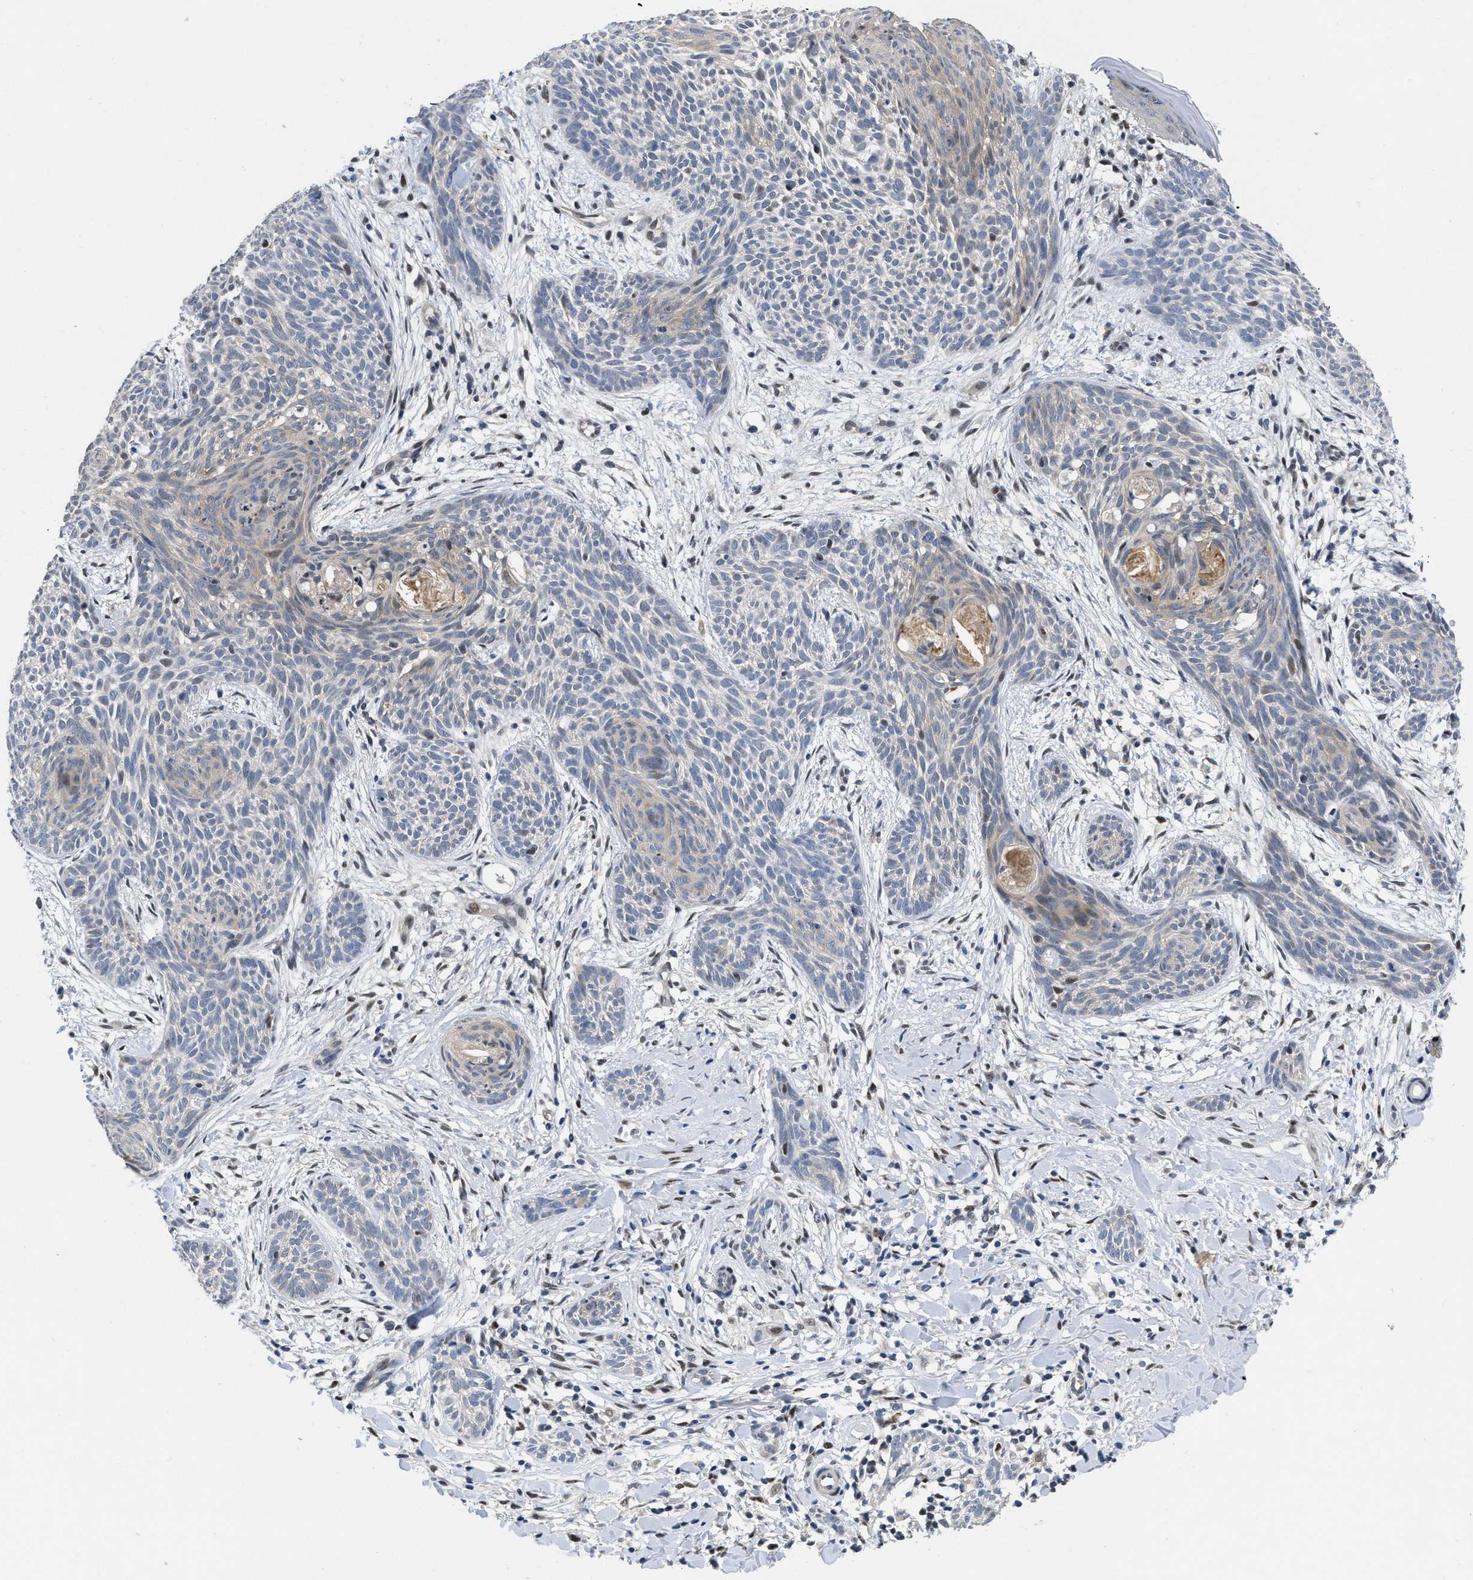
{"staining": {"intensity": "weak", "quantity": "<25%", "location": "cytoplasmic/membranous"}, "tissue": "skin cancer", "cell_type": "Tumor cells", "image_type": "cancer", "snomed": [{"axis": "morphology", "description": "Basal cell carcinoma"}, {"axis": "topography", "description": "Skin"}], "caption": "Immunohistochemistry (IHC) photomicrograph of neoplastic tissue: skin cancer stained with DAB (3,3'-diaminobenzidine) reveals no significant protein staining in tumor cells. The staining was performed using DAB (3,3'-diaminobenzidine) to visualize the protein expression in brown, while the nuclei were stained in blue with hematoxylin (Magnification: 20x).", "gene": "VIP", "patient": {"sex": "female", "age": 59}}